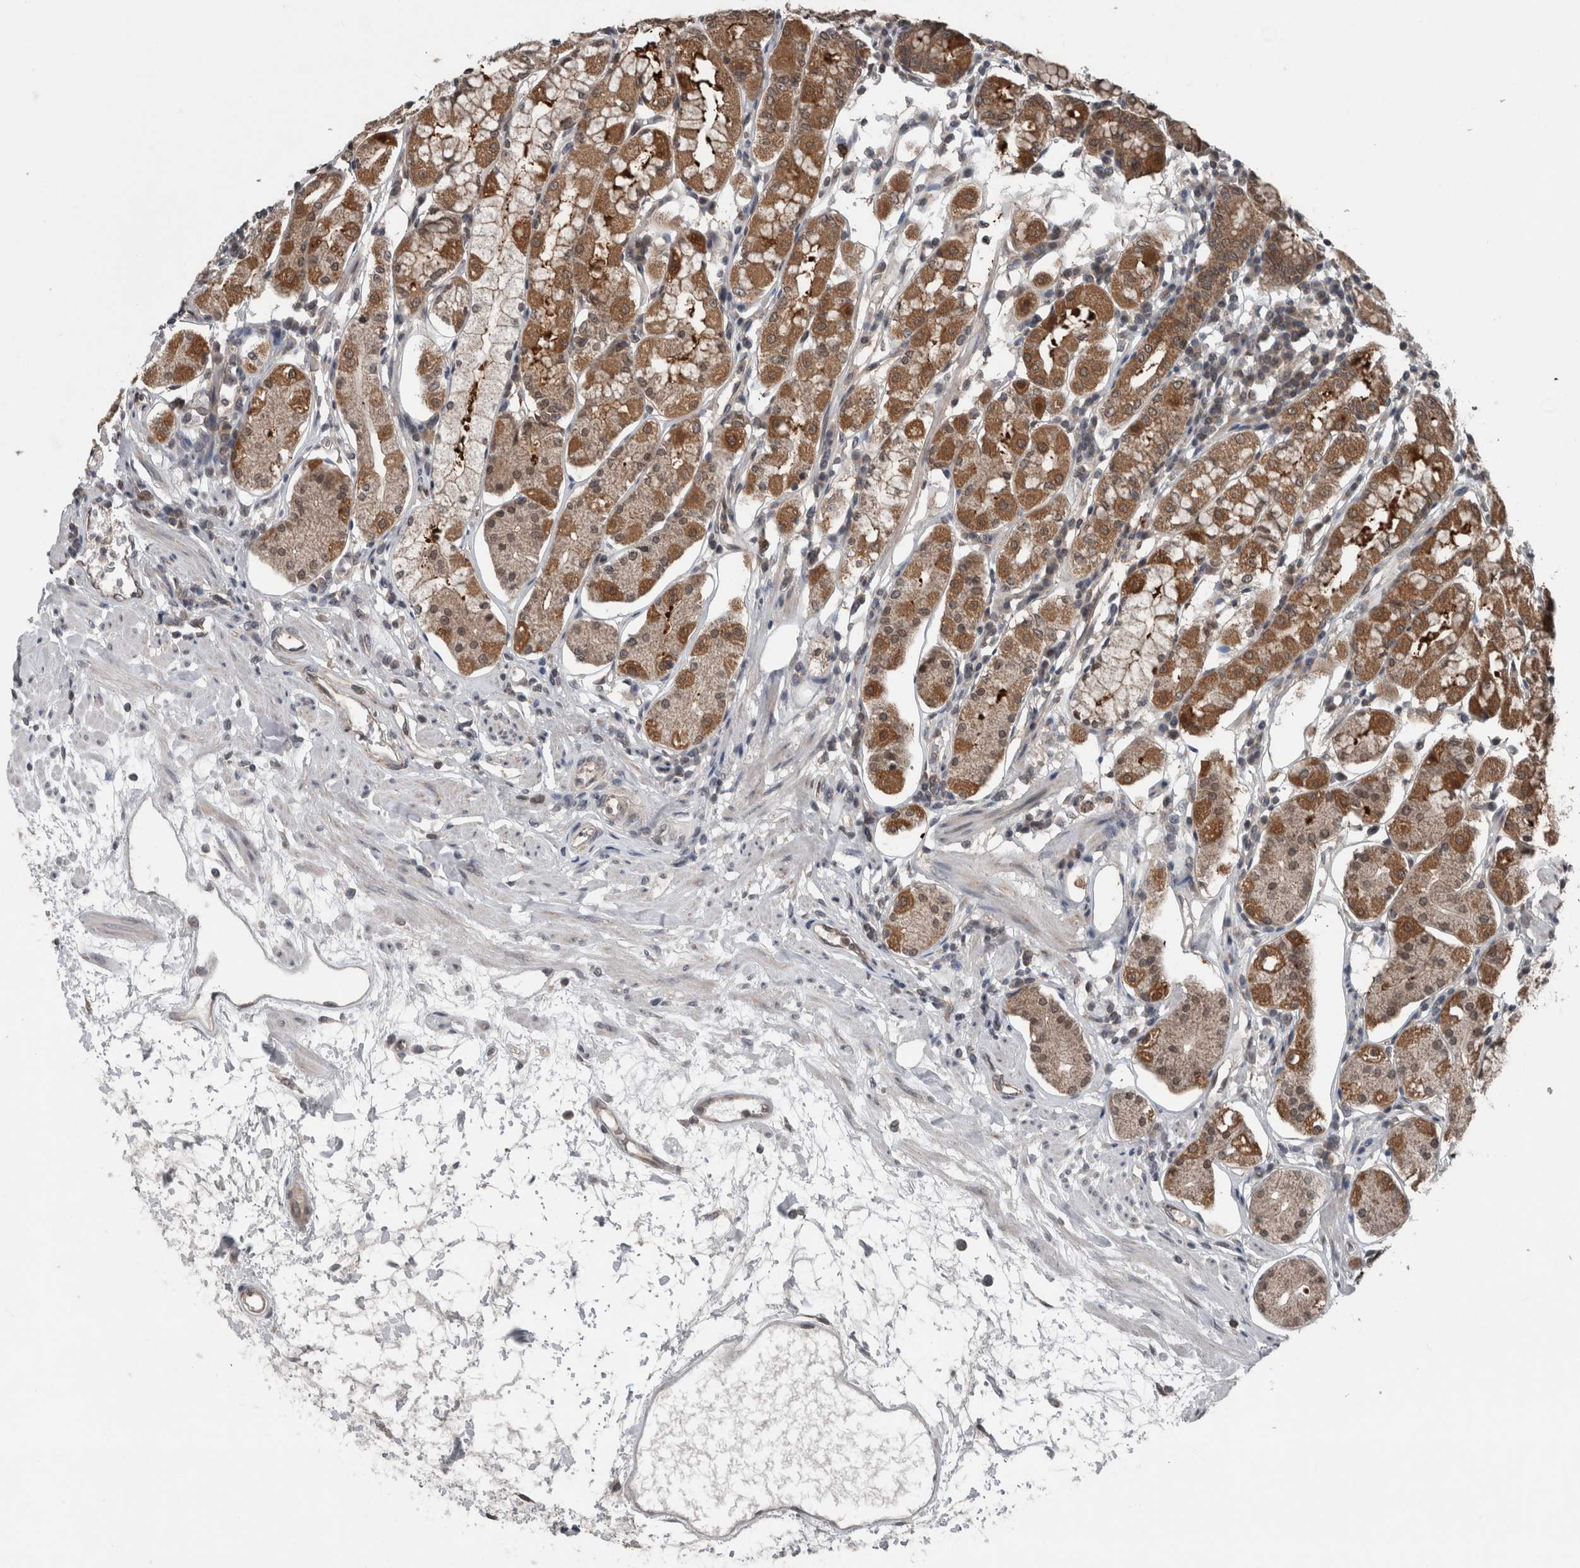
{"staining": {"intensity": "moderate", "quantity": ">75%", "location": "cytoplasmic/membranous,nuclear"}, "tissue": "stomach", "cell_type": "Glandular cells", "image_type": "normal", "snomed": [{"axis": "morphology", "description": "Normal tissue, NOS"}, {"axis": "topography", "description": "Stomach"}, {"axis": "topography", "description": "Stomach, lower"}], "caption": "IHC histopathology image of benign human stomach stained for a protein (brown), which displays medium levels of moderate cytoplasmic/membranous,nuclear staining in about >75% of glandular cells.", "gene": "ENY2", "patient": {"sex": "female", "age": 56}}